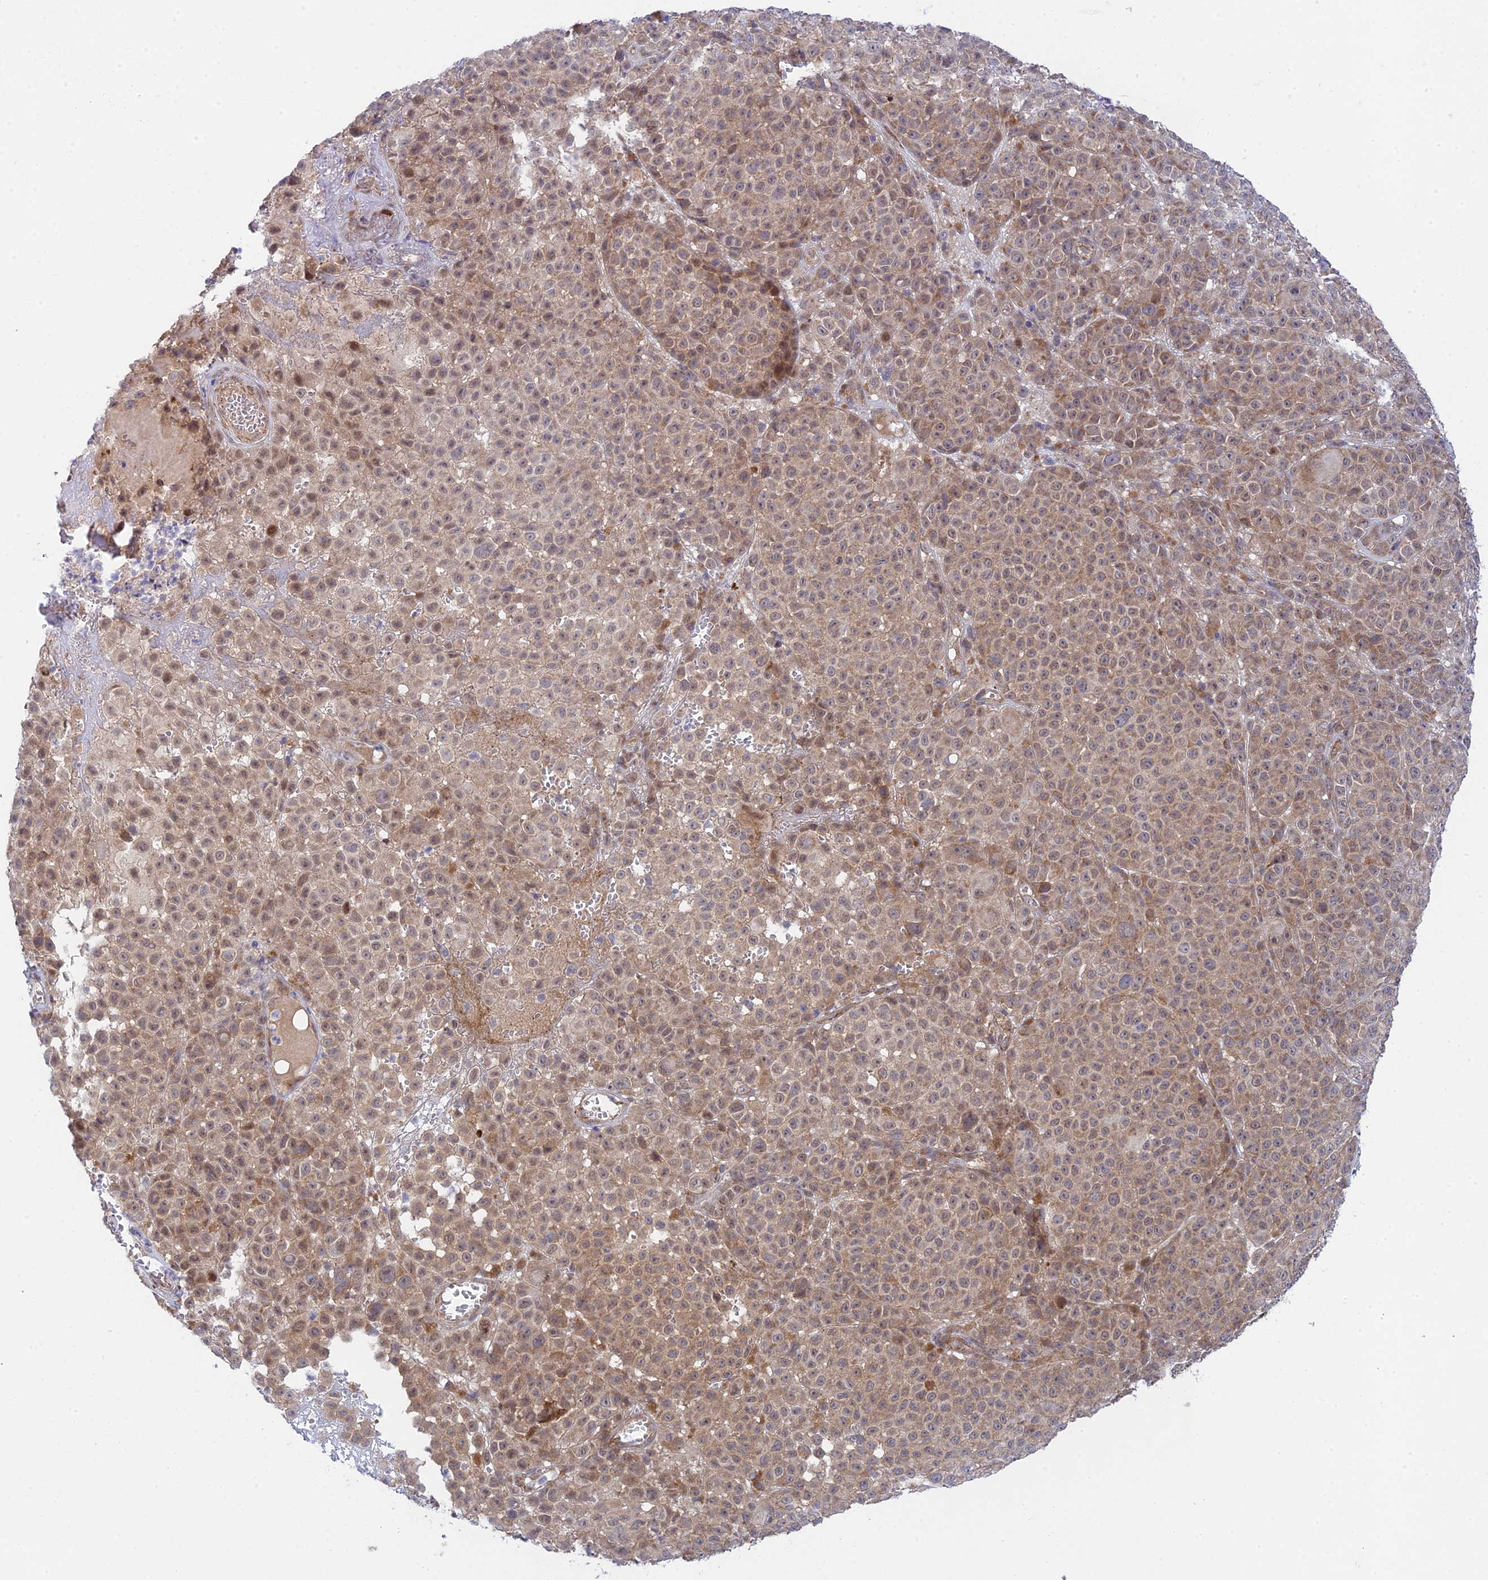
{"staining": {"intensity": "weak", "quantity": ">75%", "location": "cytoplasmic/membranous,nuclear"}, "tissue": "melanoma", "cell_type": "Tumor cells", "image_type": "cancer", "snomed": [{"axis": "morphology", "description": "Malignant melanoma, NOS"}, {"axis": "topography", "description": "Skin"}], "caption": "Immunohistochemical staining of human malignant melanoma shows low levels of weak cytoplasmic/membranous and nuclear protein positivity in approximately >75% of tumor cells. (Brightfield microscopy of DAB IHC at high magnification).", "gene": "INCA1", "patient": {"sex": "female", "age": 94}}